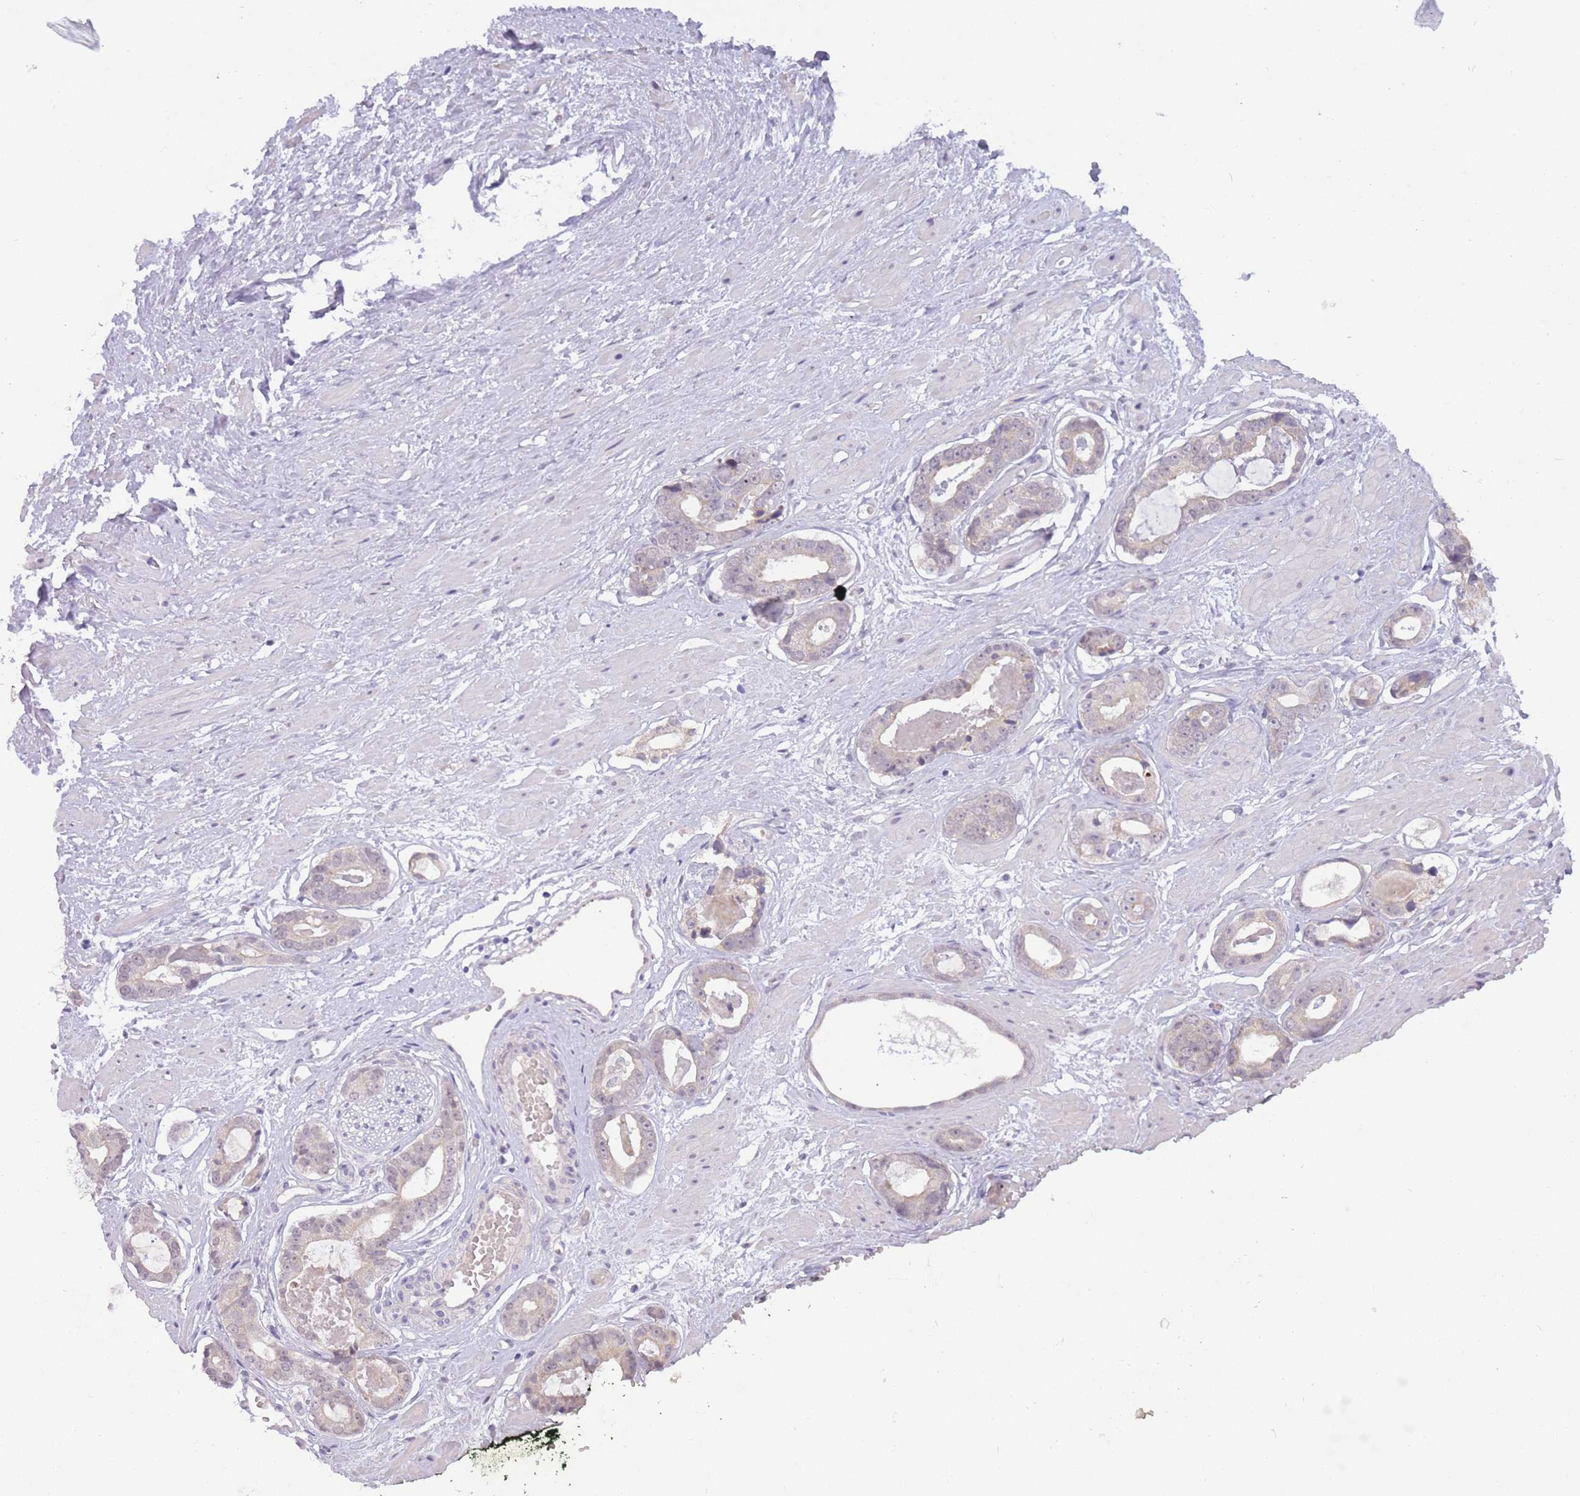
{"staining": {"intensity": "negative", "quantity": "none", "location": "none"}, "tissue": "prostate cancer", "cell_type": "Tumor cells", "image_type": "cancer", "snomed": [{"axis": "morphology", "description": "Adenocarcinoma, Low grade"}, {"axis": "topography", "description": "Prostate"}], "caption": "Prostate low-grade adenocarcinoma was stained to show a protein in brown. There is no significant positivity in tumor cells.", "gene": "GOLGA6L25", "patient": {"sex": "male", "age": 64}}